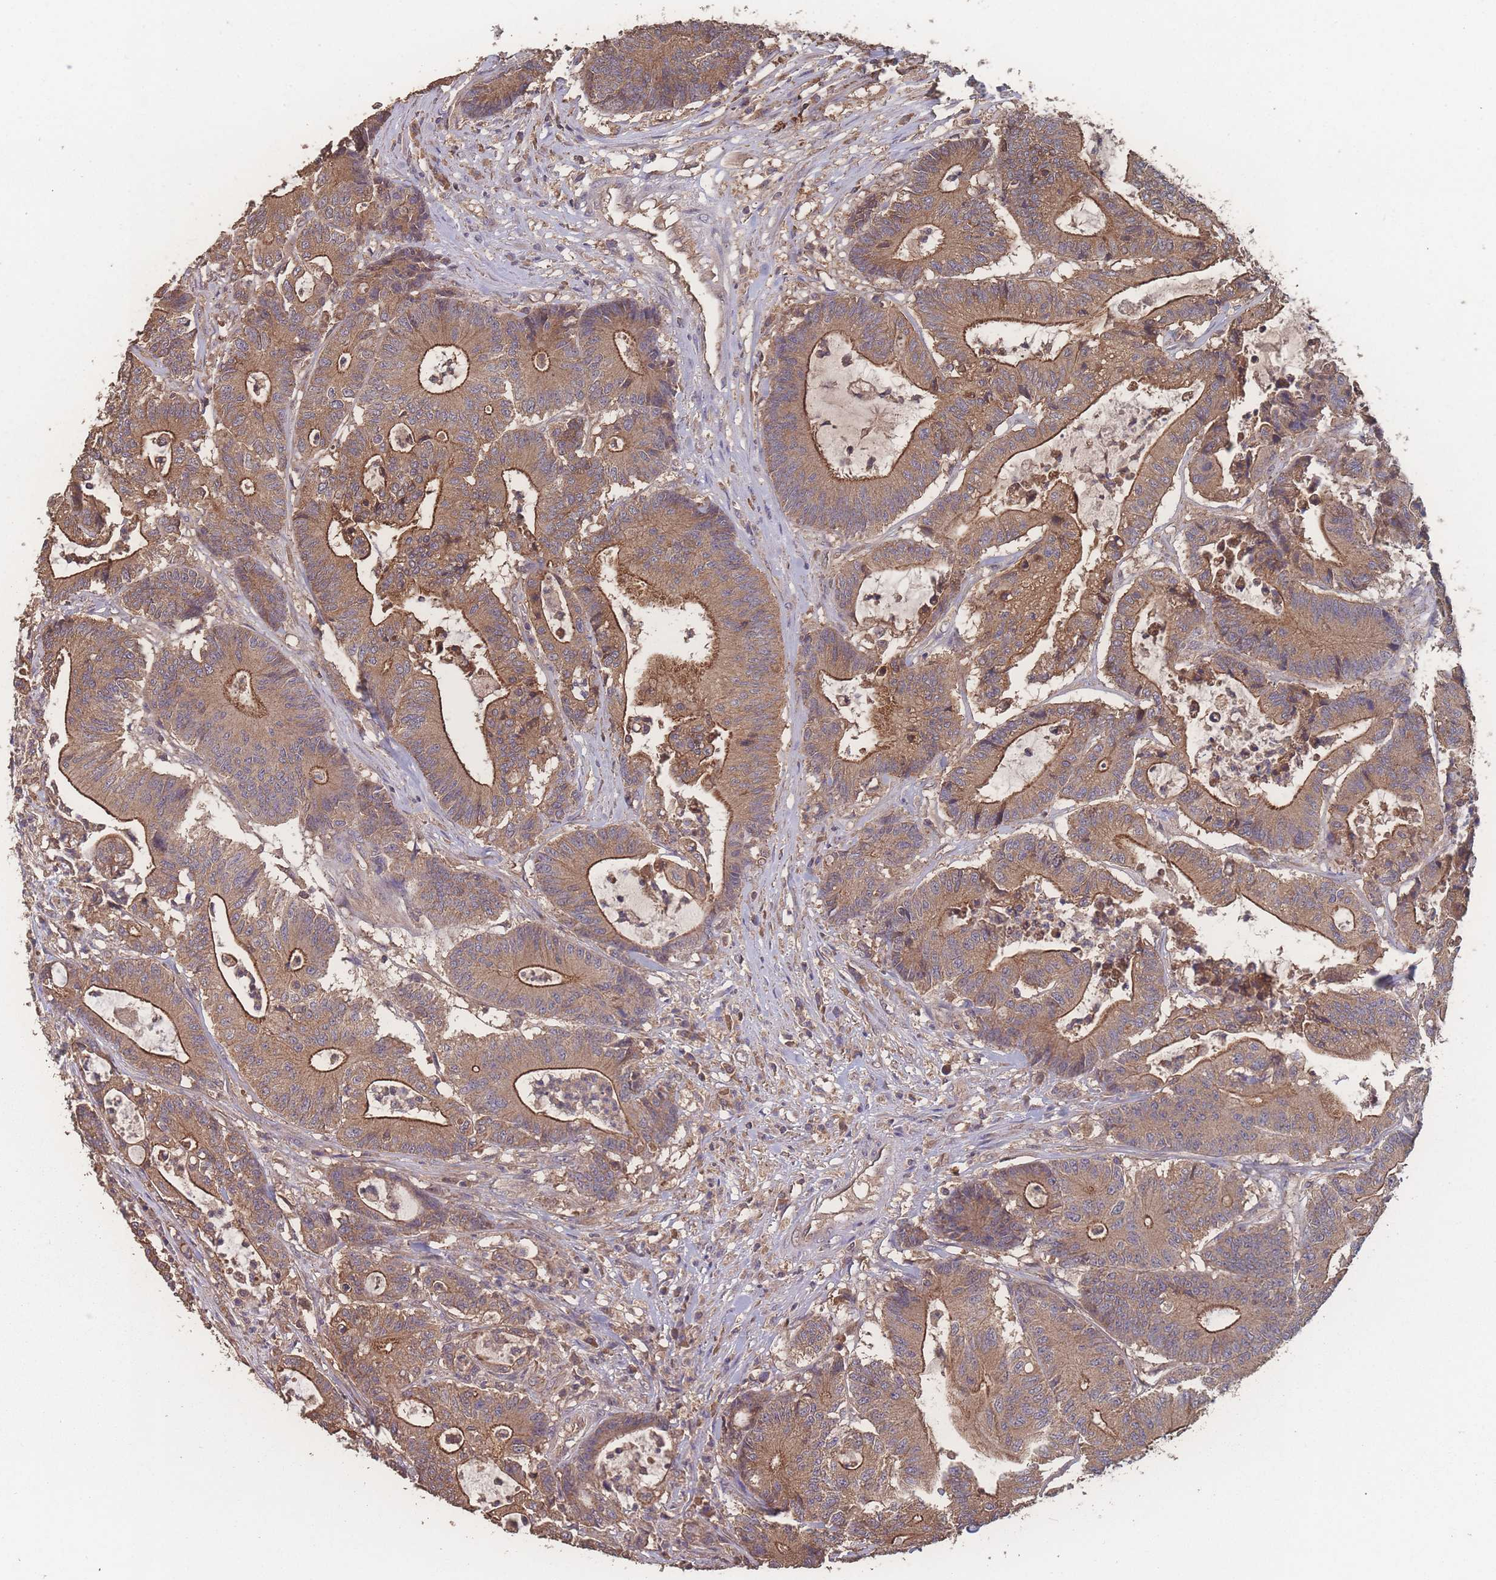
{"staining": {"intensity": "moderate", "quantity": ">75%", "location": "cytoplasmic/membranous"}, "tissue": "colorectal cancer", "cell_type": "Tumor cells", "image_type": "cancer", "snomed": [{"axis": "morphology", "description": "Adenocarcinoma, NOS"}, {"axis": "topography", "description": "Colon"}], "caption": "DAB immunohistochemical staining of colorectal cancer displays moderate cytoplasmic/membranous protein expression in about >75% of tumor cells.", "gene": "ATXN10", "patient": {"sex": "female", "age": 84}}